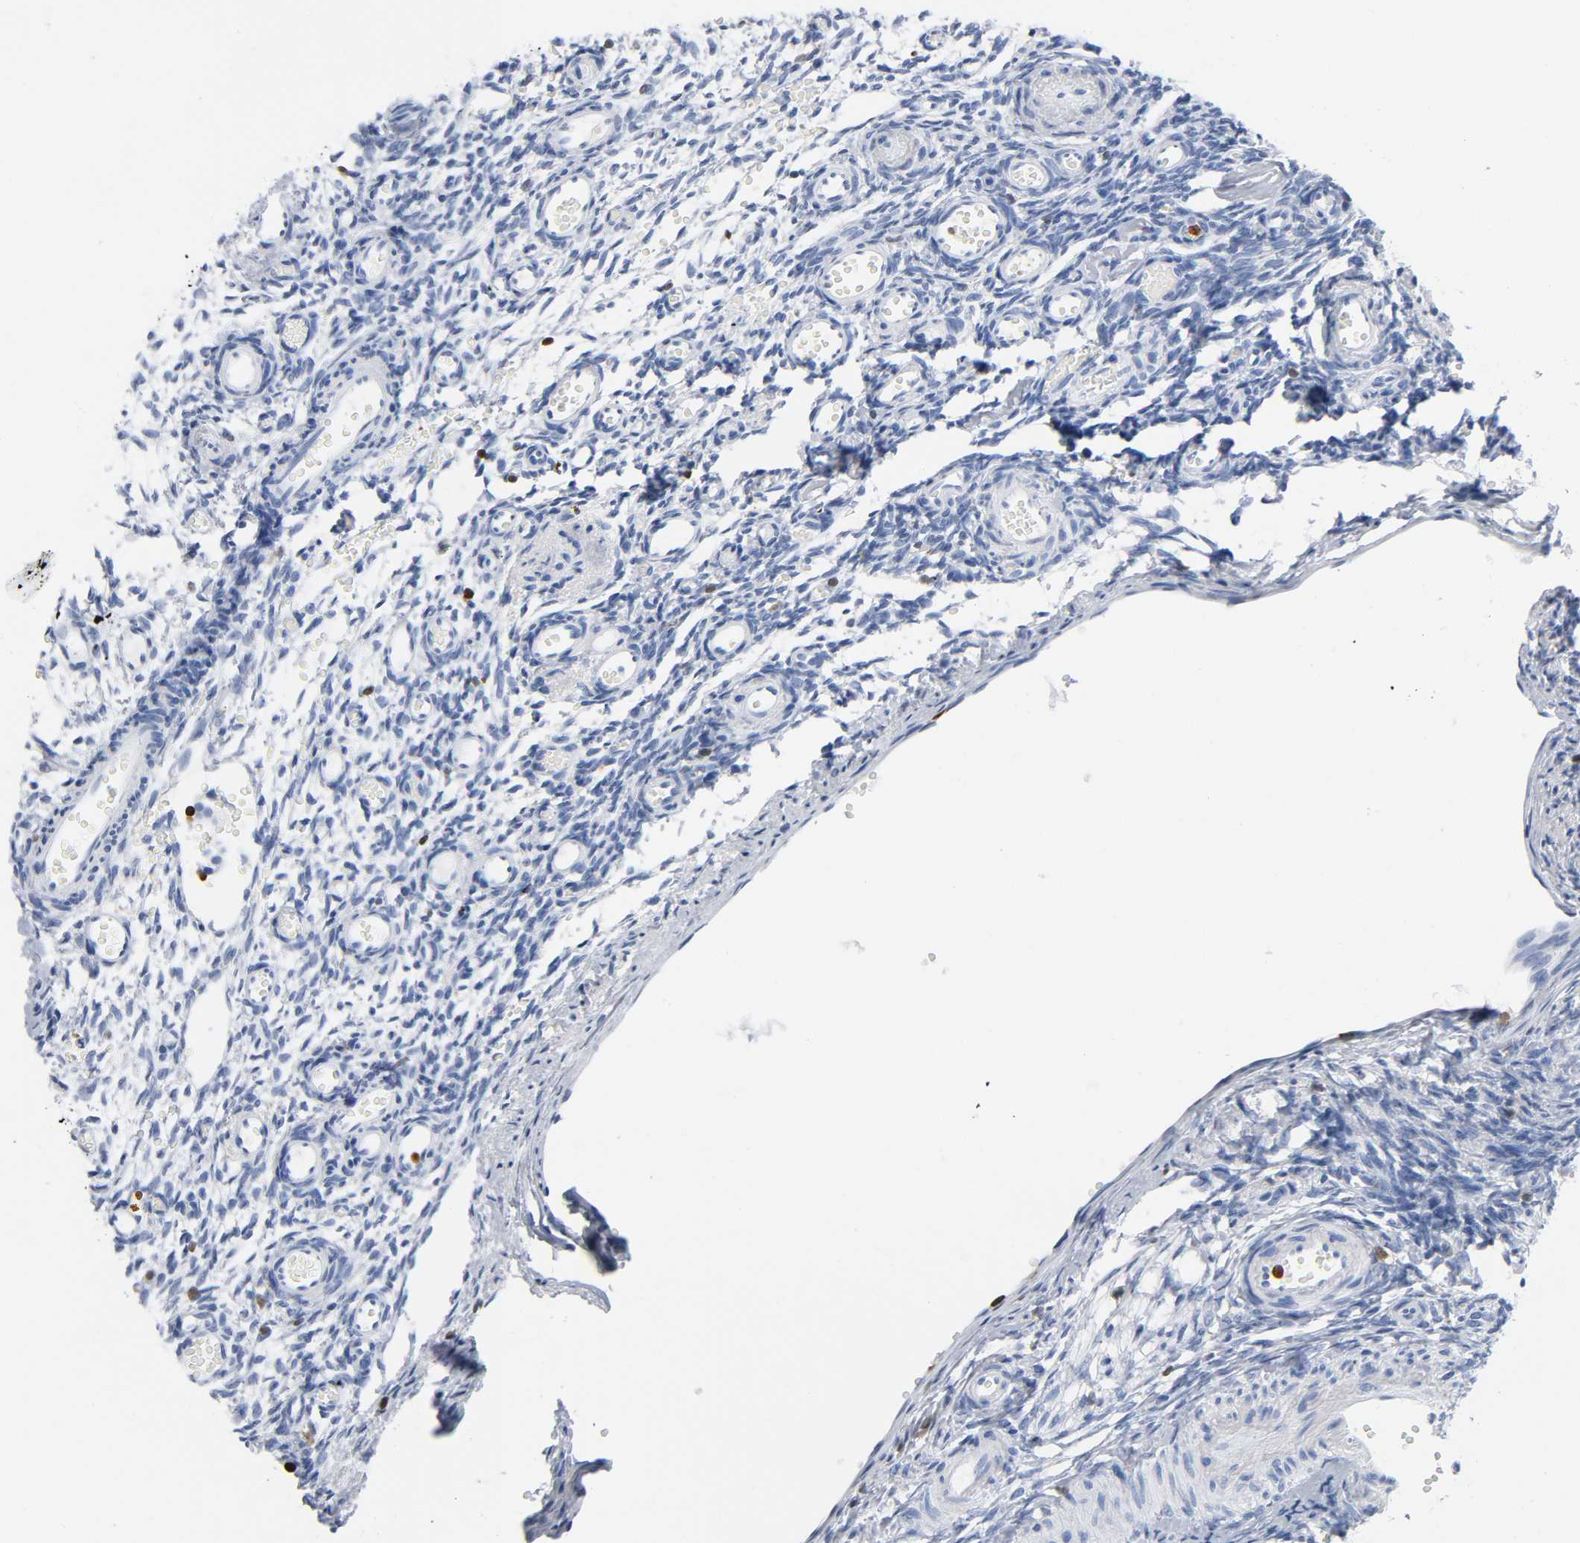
{"staining": {"intensity": "negative", "quantity": "none", "location": "none"}, "tissue": "ovary", "cell_type": "Ovarian stroma cells", "image_type": "normal", "snomed": [{"axis": "morphology", "description": "Normal tissue, NOS"}, {"axis": "topography", "description": "Ovary"}], "caption": "Immunohistochemistry (IHC) of unremarkable human ovary reveals no staining in ovarian stroma cells. (IHC, brightfield microscopy, high magnification).", "gene": "DOK2", "patient": {"sex": "female", "age": 35}}